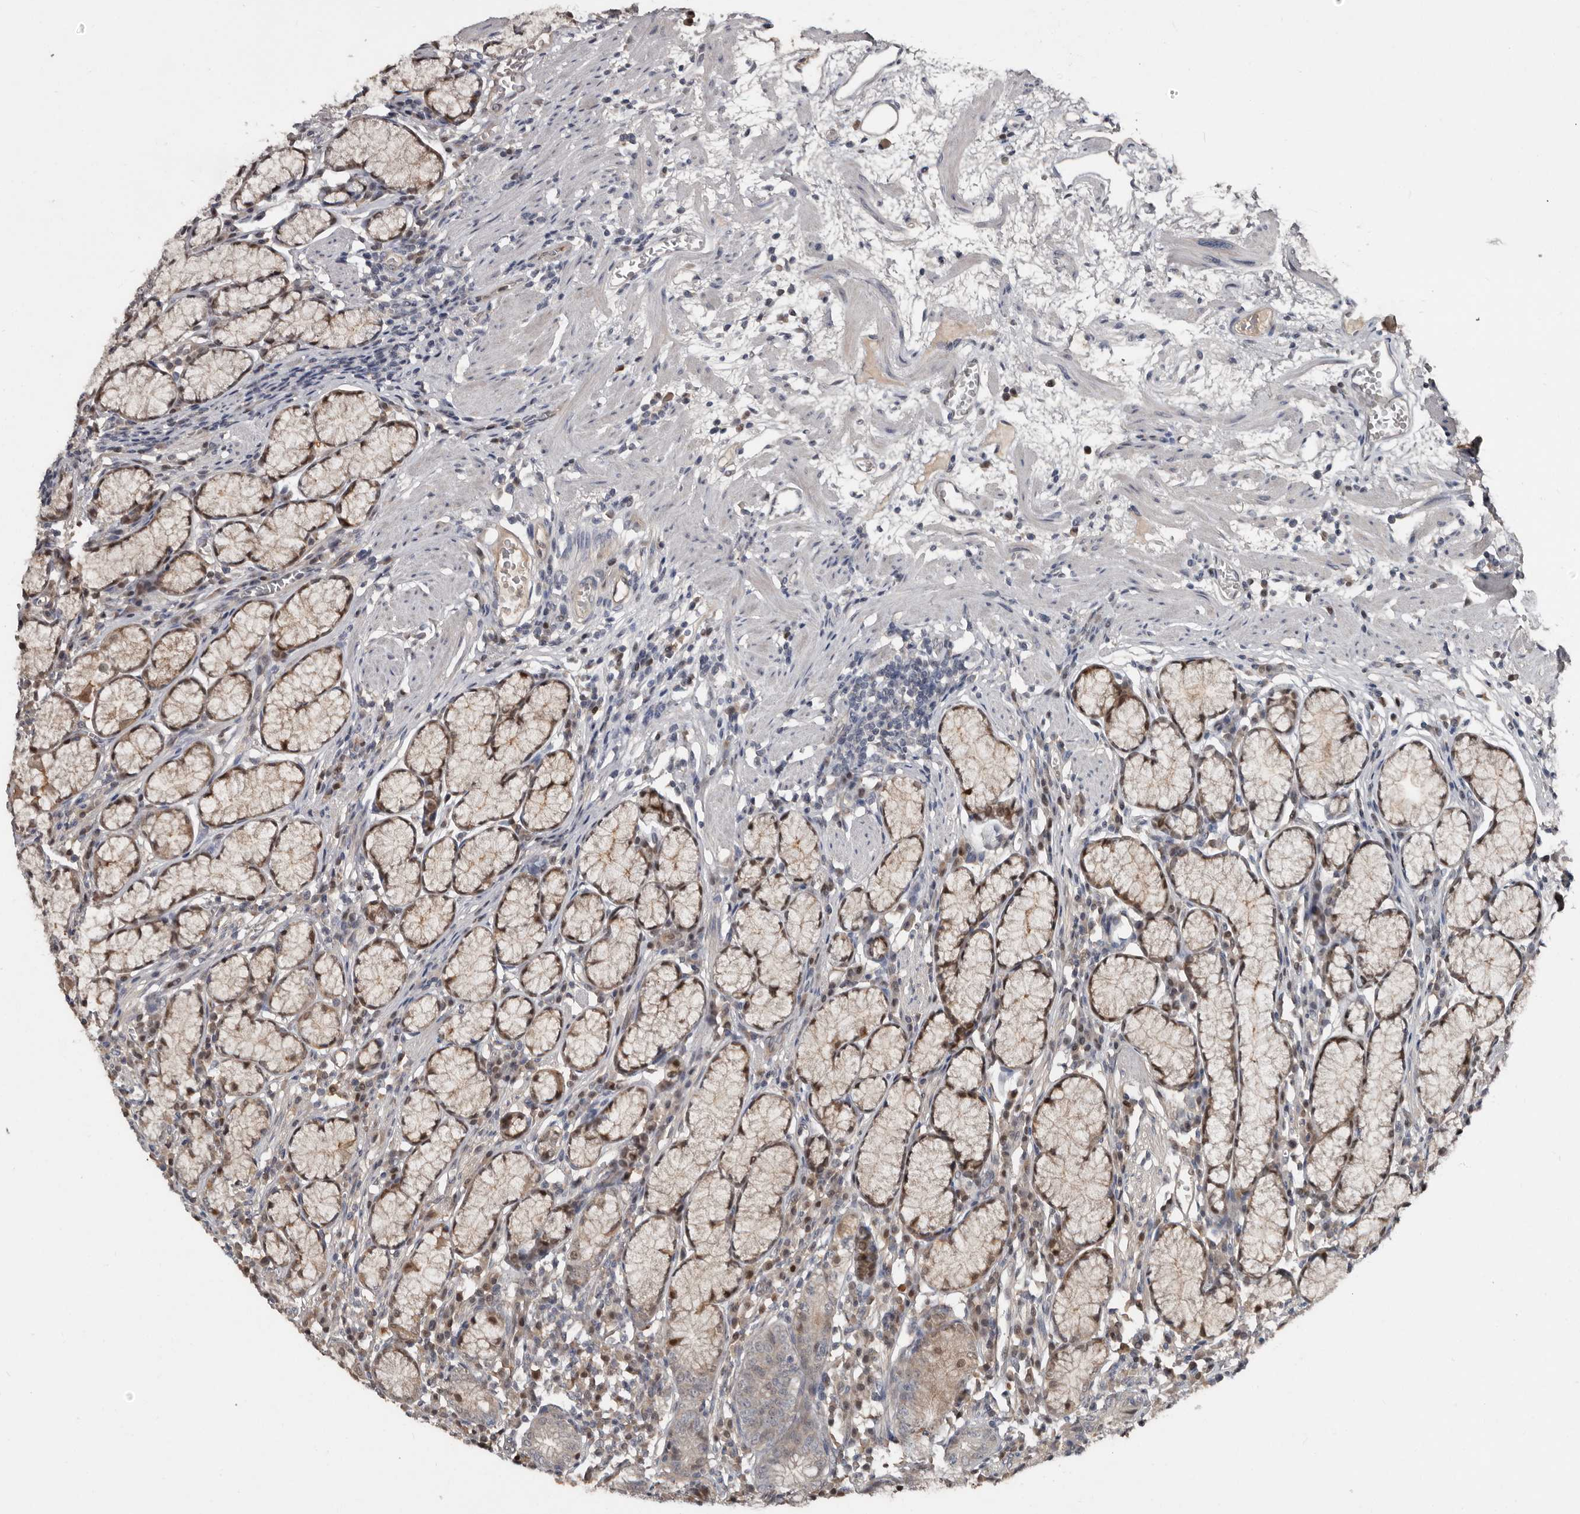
{"staining": {"intensity": "moderate", "quantity": "<25%", "location": "cytoplasmic/membranous,nuclear"}, "tissue": "stomach", "cell_type": "Glandular cells", "image_type": "normal", "snomed": [{"axis": "morphology", "description": "Normal tissue, NOS"}, {"axis": "topography", "description": "Stomach"}], "caption": "Stomach stained with IHC displays moderate cytoplasmic/membranous,nuclear expression in about <25% of glandular cells.", "gene": "RBKS", "patient": {"sex": "male", "age": 55}}